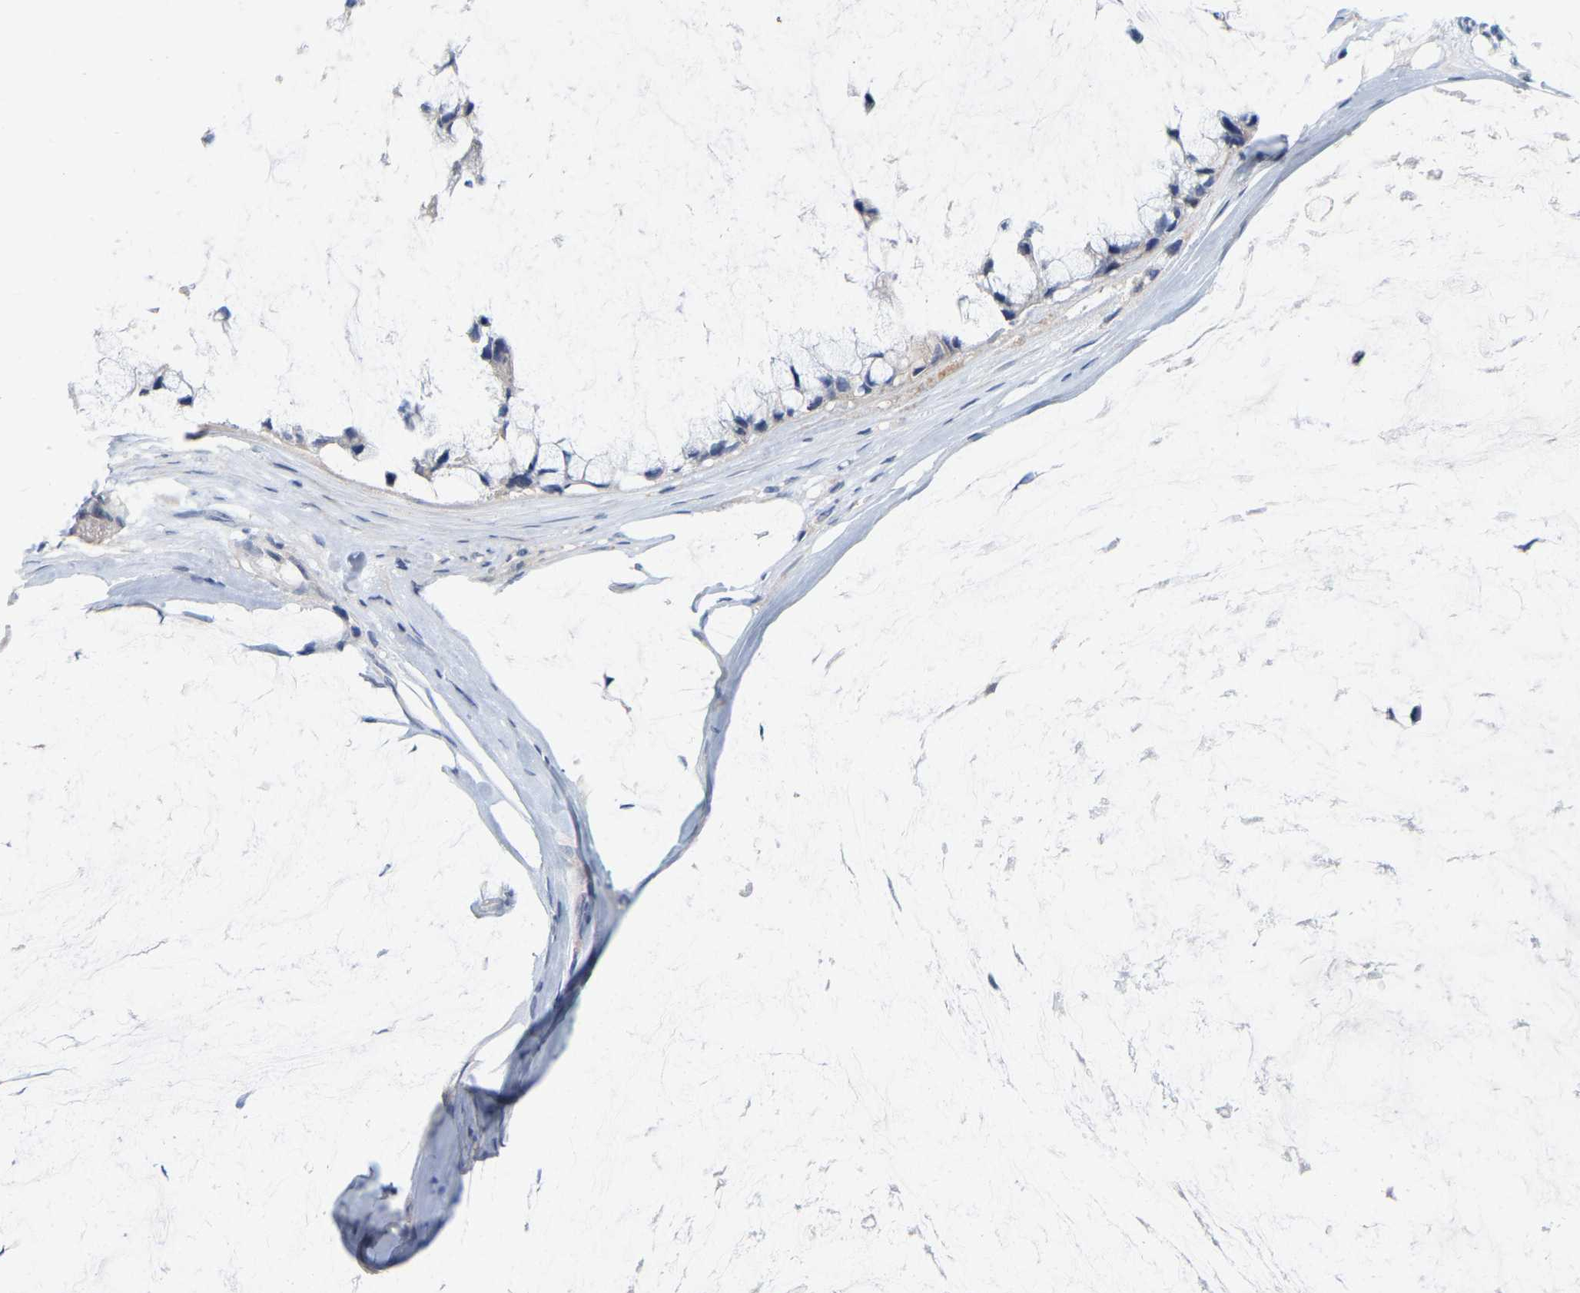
{"staining": {"intensity": "negative", "quantity": "none", "location": "none"}, "tissue": "ovarian cancer", "cell_type": "Tumor cells", "image_type": "cancer", "snomed": [{"axis": "morphology", "description": "Cystadenocarcinoma, mucinous, NOS"}, {"axis": "topography", "description": "Ovary"}], "caption": "Histopathology image shows no protein staining in tumor cells of ovarian cancer (mucinous cystadenocarcinoma) tissue.", "gene": "WIPI2", "patient": {"sex": "female", "age": 39}}